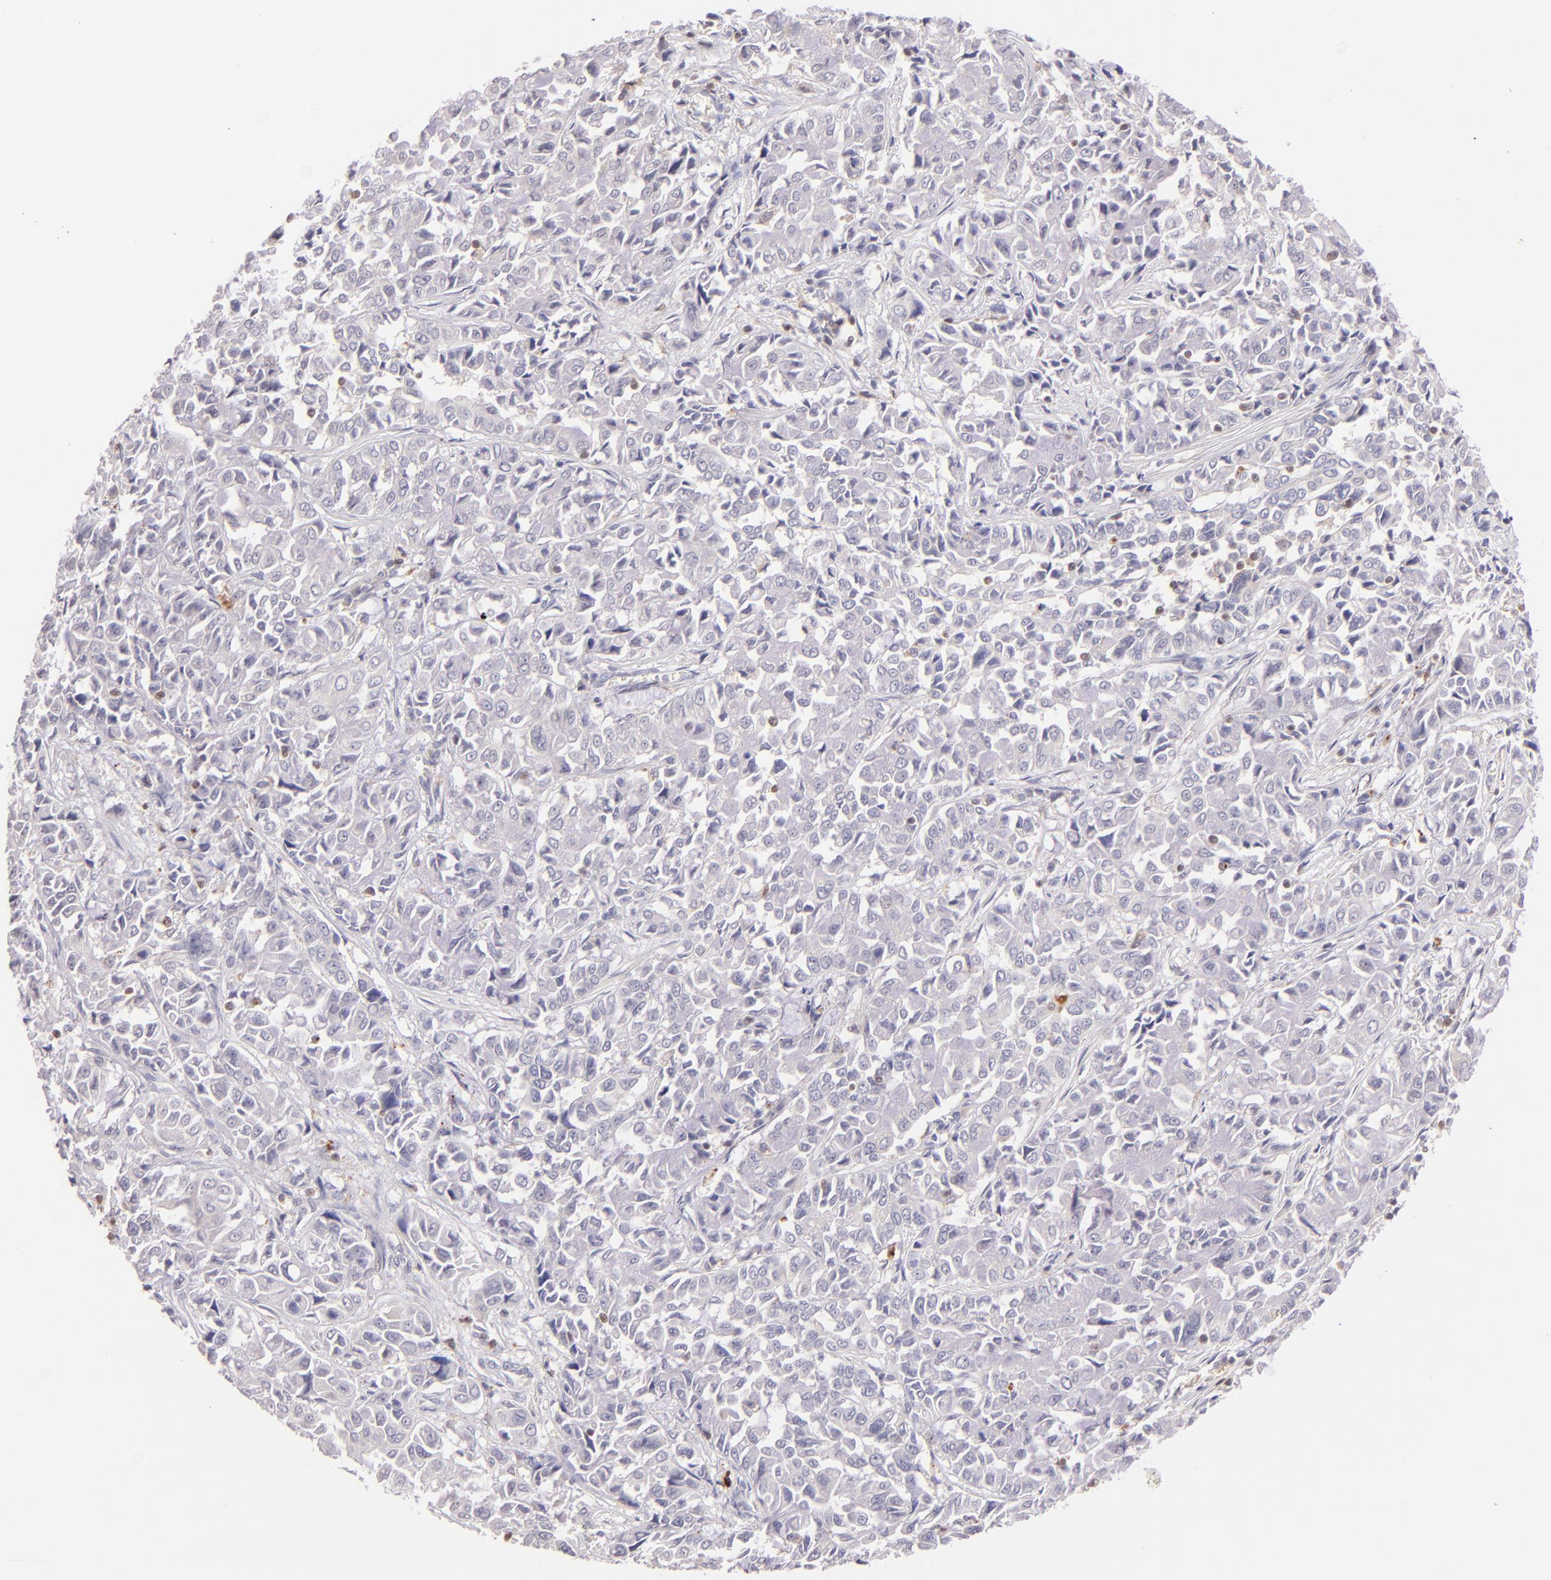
{"staining": {"intensity": "negative", "quantity": "none", "location": "none"}, "tissue": "pancreatic cancer", "cell_type": "Tumor cells", "image_type": "cancer", "snomed": [{"axis": "morphology", "description": "Adenocarcinoma, NOS"}, {"axis": "topography", "description": "Pancreas"}], "caption": "Immunohistochemistry (IHC) of human adenocarcinoma (pancreatic) exhibits no positivity in tumor cells.", "gene": "ZAP70", "patient": {"sex": "female", "age": 52}}